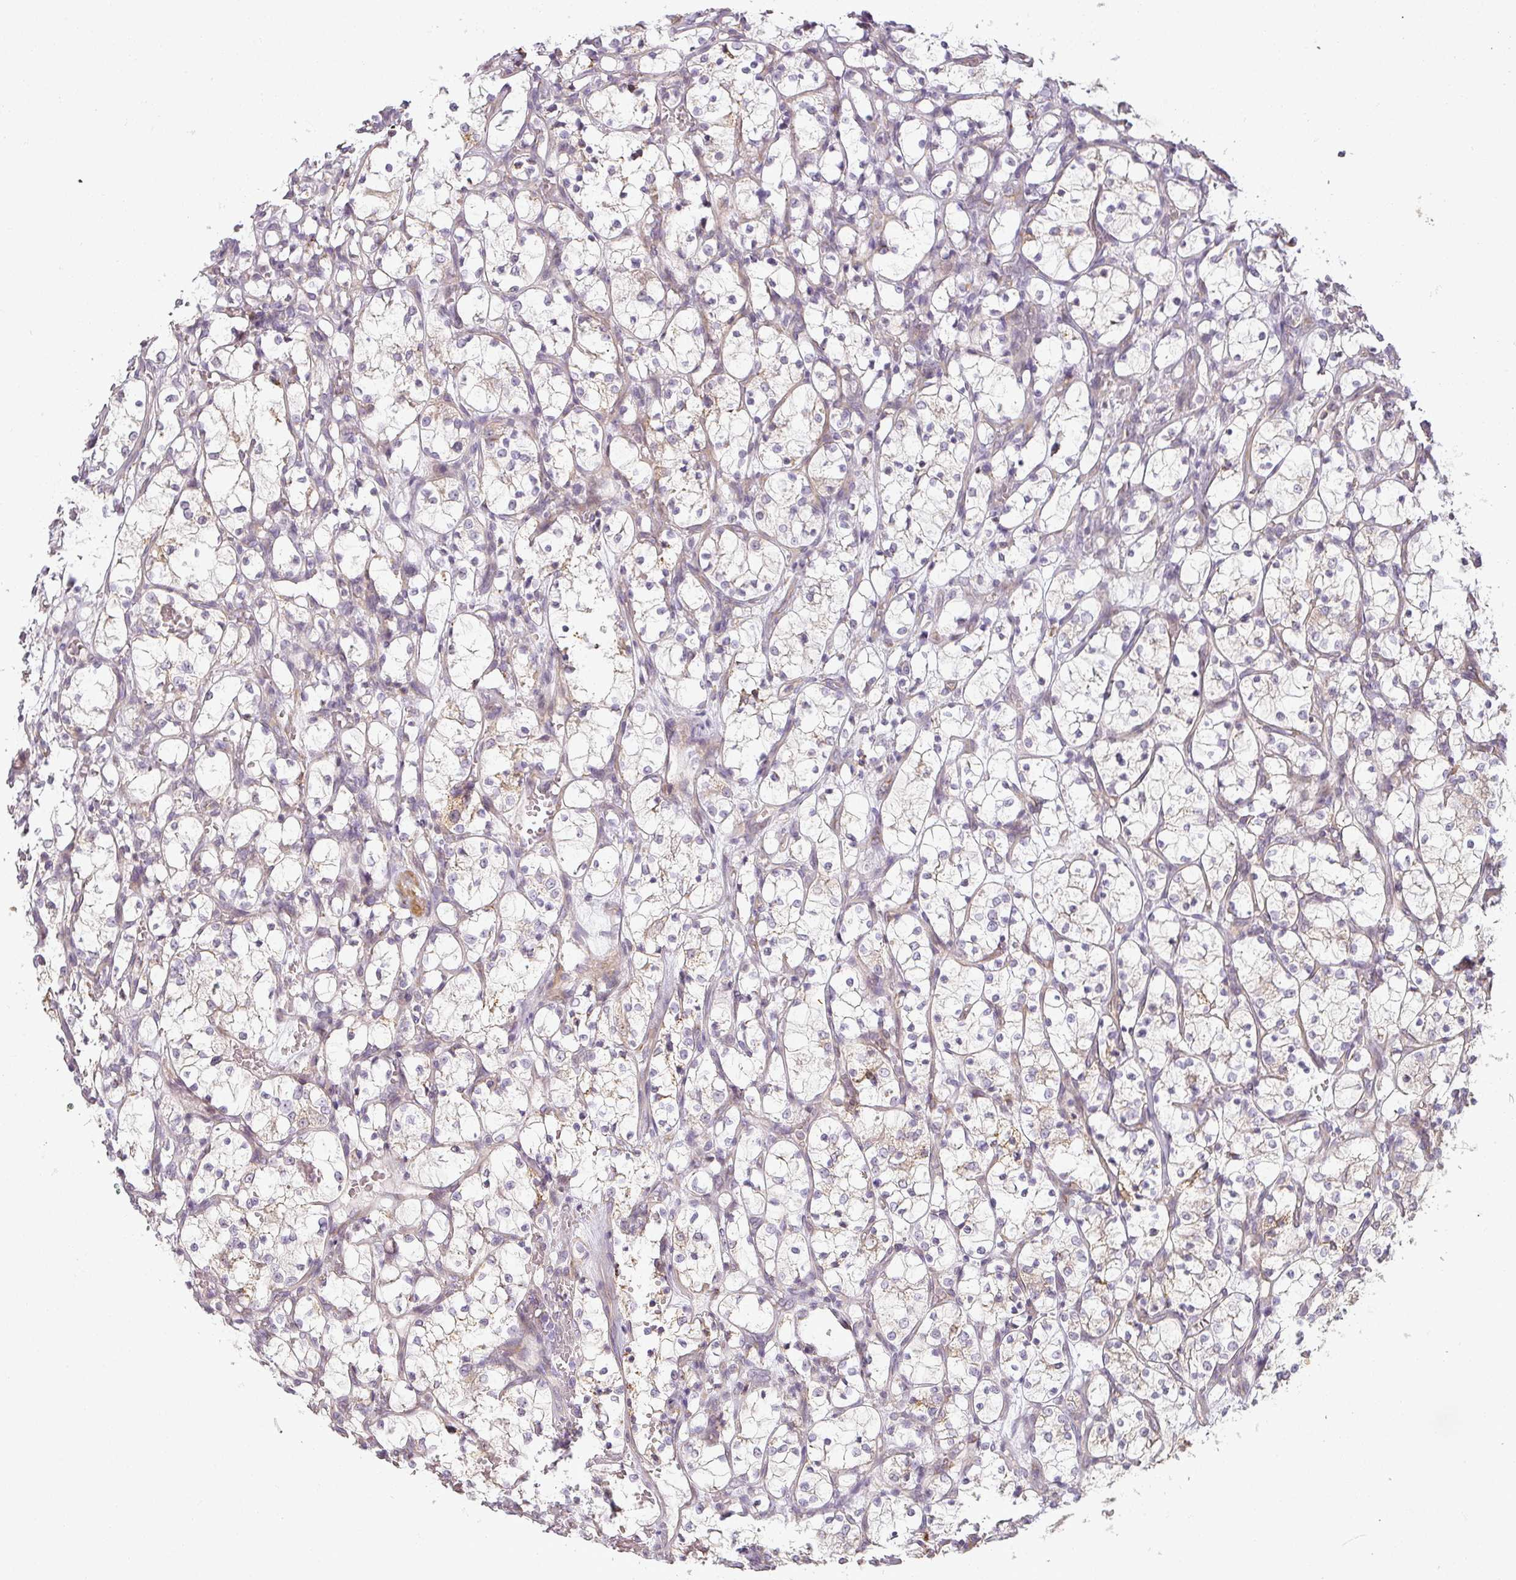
{"staining": {"intensity": "negative", "quantity": "none", "location": "none"}, "tissue": "renal cancer", "cell_type": "Tumor cells", "image_type": "cancer", "snomed": [{"axis": "morphology", "description": "Adenocarcinoma, NOS"}, {"axis": "topography", "description": "Kidney"}], "caption": "A high-resolution photomicrograph shows immunohistochemistry (IHC) staining of renal adenocarcinoma, which displays no significant positivity in tumor cells.", "gene": "CCDC144A", "patient": {"sex": "female", "age": 69}}